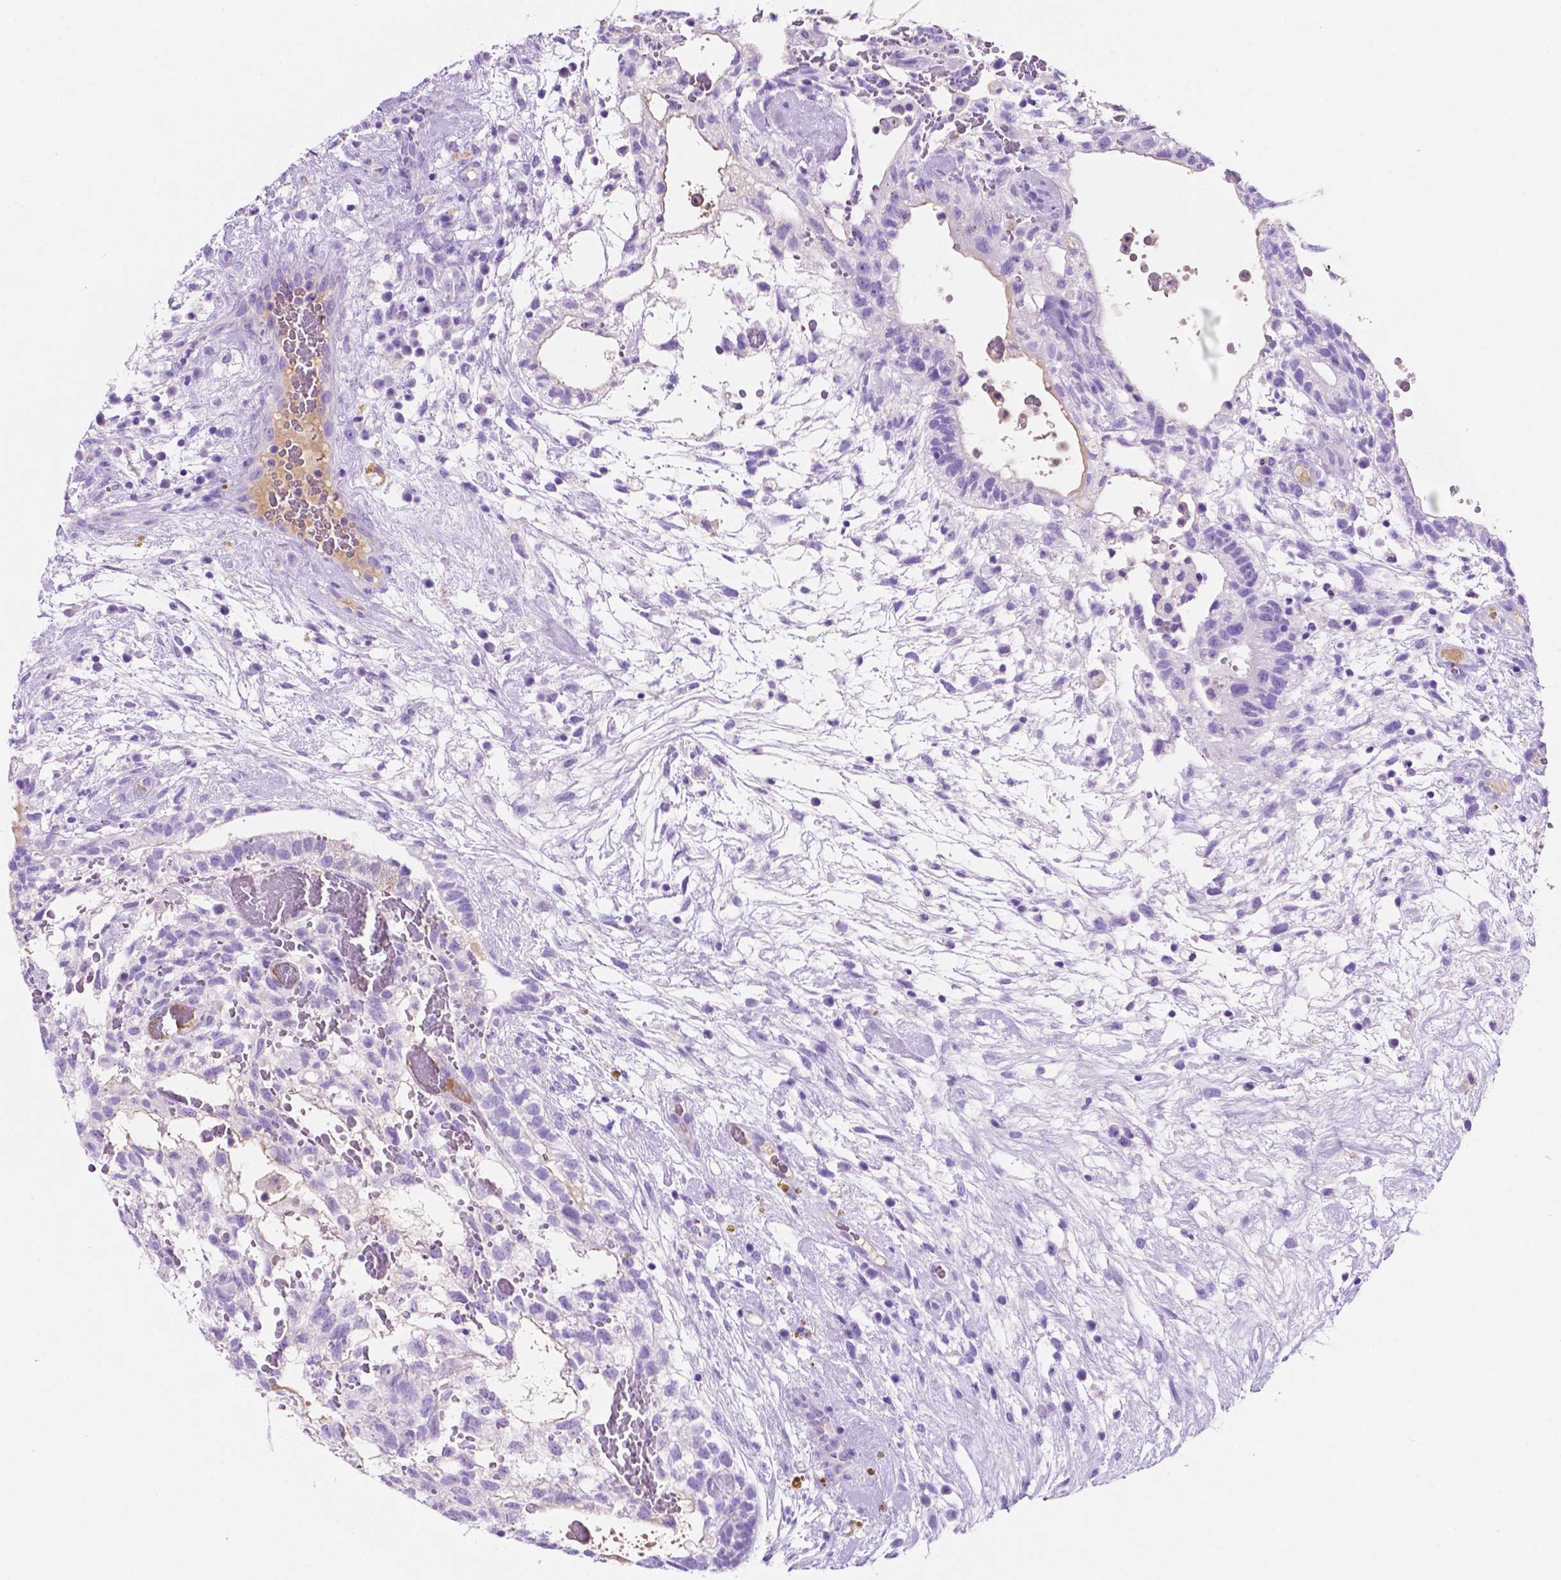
{"staining": {"intensity": "negative", "quantity": "none", "location": "none"}, "tissue": "testis cancer", "cell_type": "Tumor cells", "image_type": "cancer", "snomed": [{"axis": "morphology", "description": "Normal tissue, NOS"}, {"axis": "morphology", "description": "Carcinoma, Embryonal, NOS"}, {"axis": "topography", "description": "Testis"}], "caption": "Tumor cells are negative for protein expression in human embryonal carcinoma (testis). (Stains: DAB IHC with hematoxylin counter stain, Microscopy: brightfield microscopy at high magnification).", "gene": "FOXB2", "patient": {"sex": "male", "age": 32}}